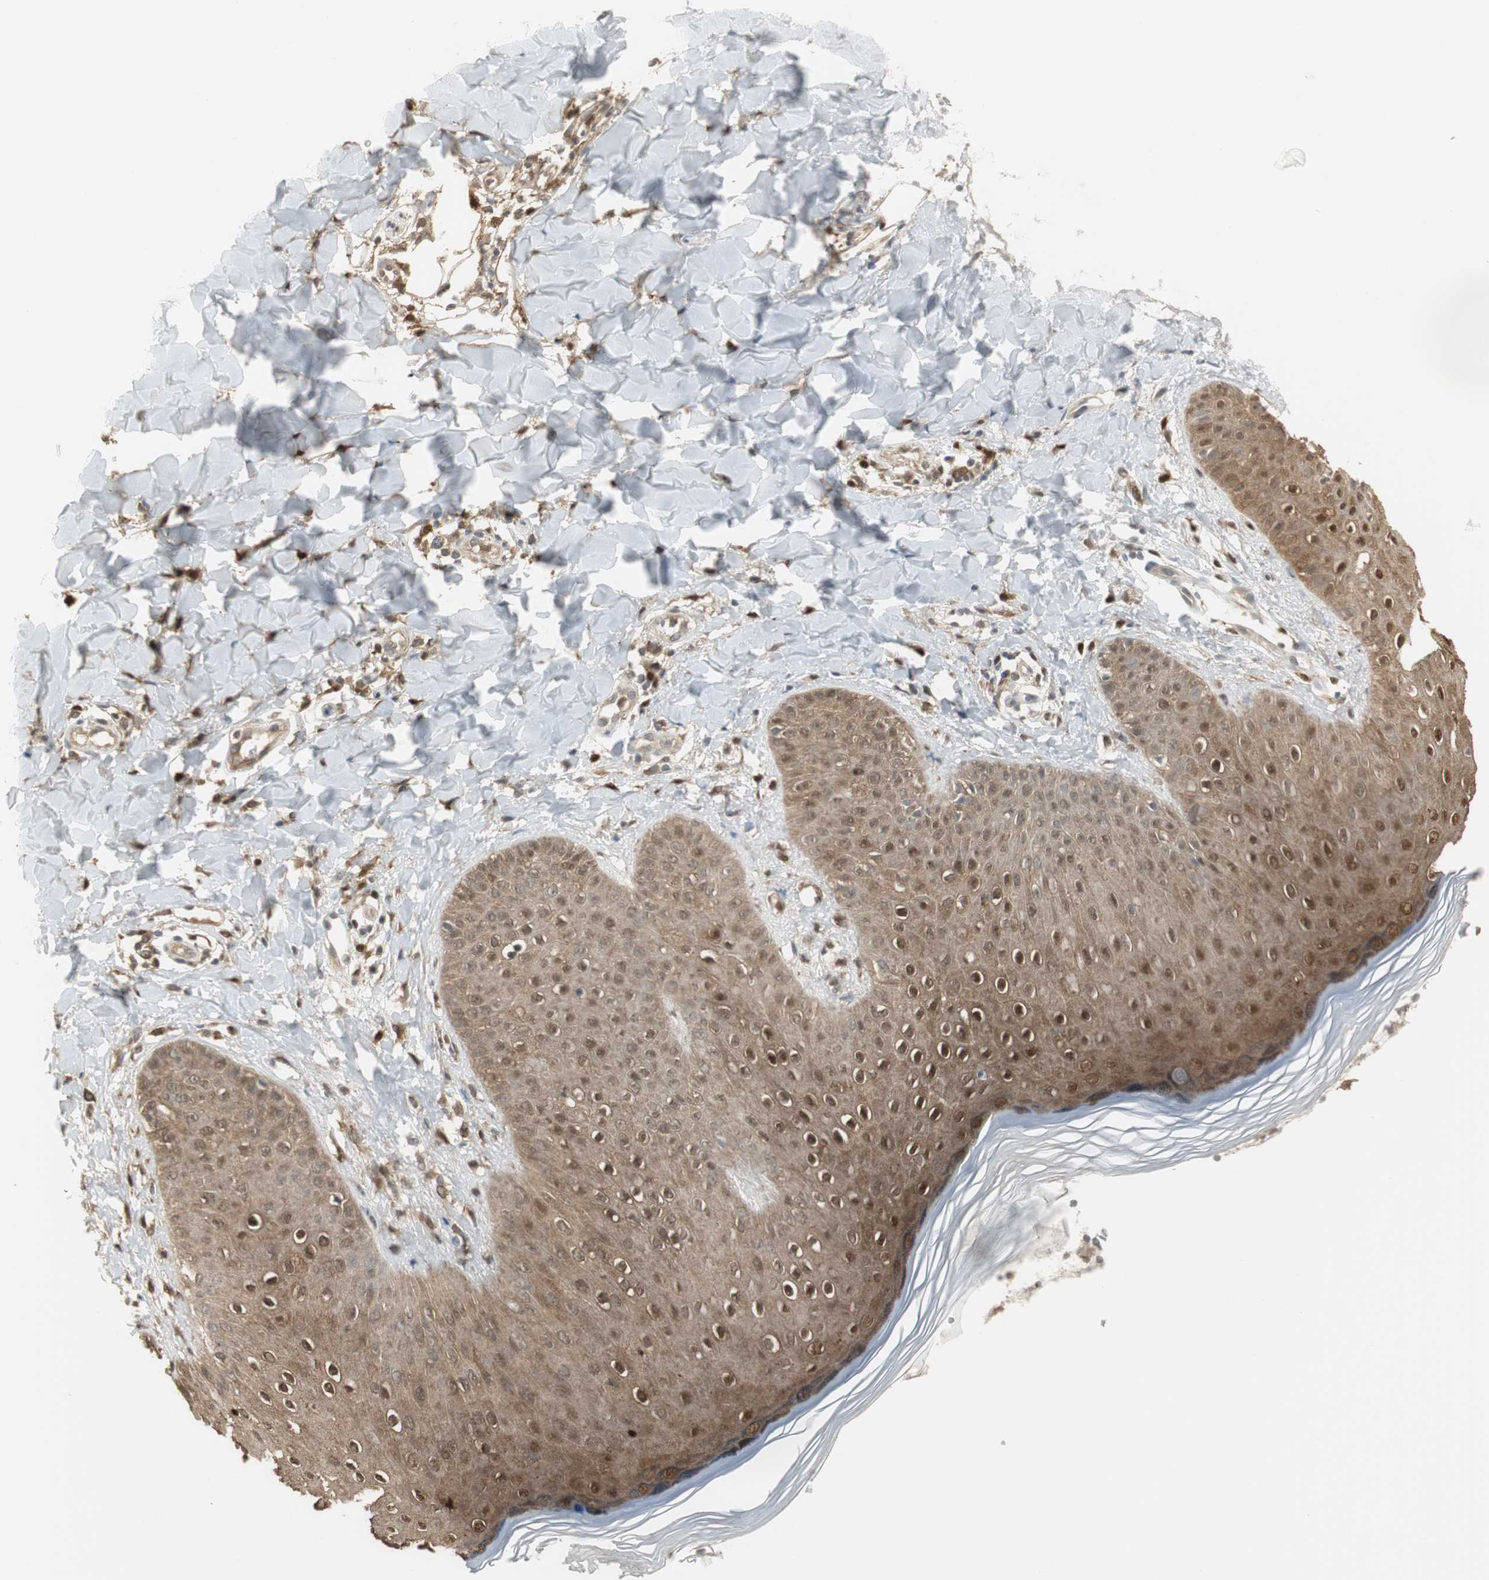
{"staining": {"intensity": "strong", "quantity": ">75%", "location": "cytoplasmic/membranous,nuclear"}, "tissue": "skin", "cell_type": "Epidermal cells", "image_type": "normal", "snomed": [{"axis": "morphology", "description": "Normal tissue, NOS"}, {"axis": "morphology", "description": "Inflammation, NOS"}, {"axis": "topography", "description": "Soft tissue"}, {"axis": "topography", "description": "Anal"}], "caption": "A high amount of strong cytoplasmic/membranous,nuclear expression is appreciated in approximately >75% of epidermal cells in benign skin.", "gene": "PLIN3", "patient": {"sex": "female", "age": 15}}